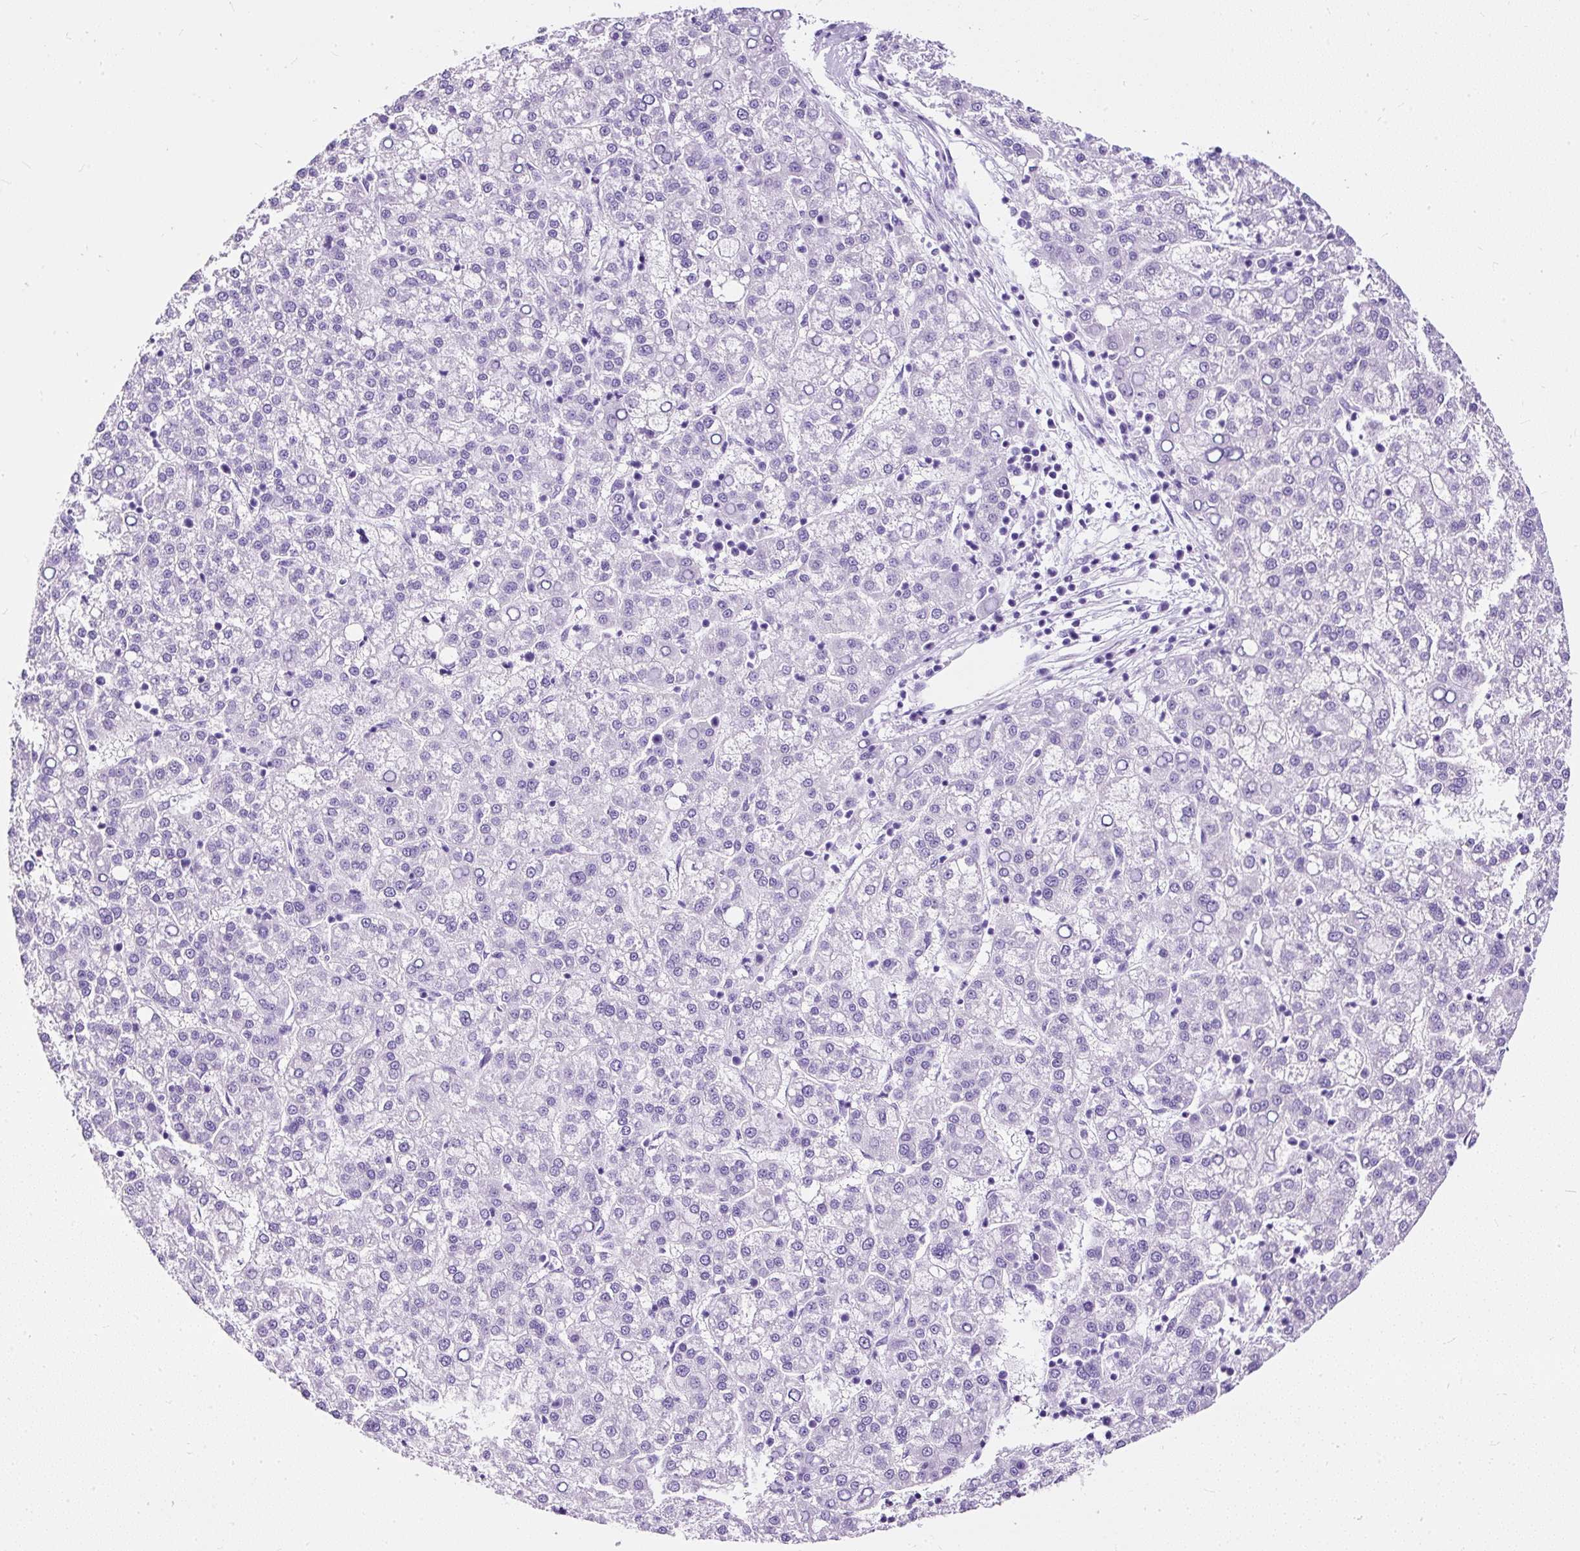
{"staining": {"intensity": "negative", "quantity": "none", "location": "none"}, "tissue": "liver cancer", "cell_type": "Tumor cells", "image_type": "cancer", "snomed": [{"axis": "morphology", "description": "Carcinoma, Hepatocellular, NOS"}, {"axis": "topography", "description": "Liver"}], "caption": "A high-resolution photomicrograph shows immunohistochemistry (IHC) staining of liver cancer, which demonstrates no significant positivity in tumor cells. (DAB (3,3'-diaminobenzidine) immunohistochemistry visualized using brightfield microscopy, high magnification).", "gene": "NTS", "patient": {"sex": "female", "age": 58}}